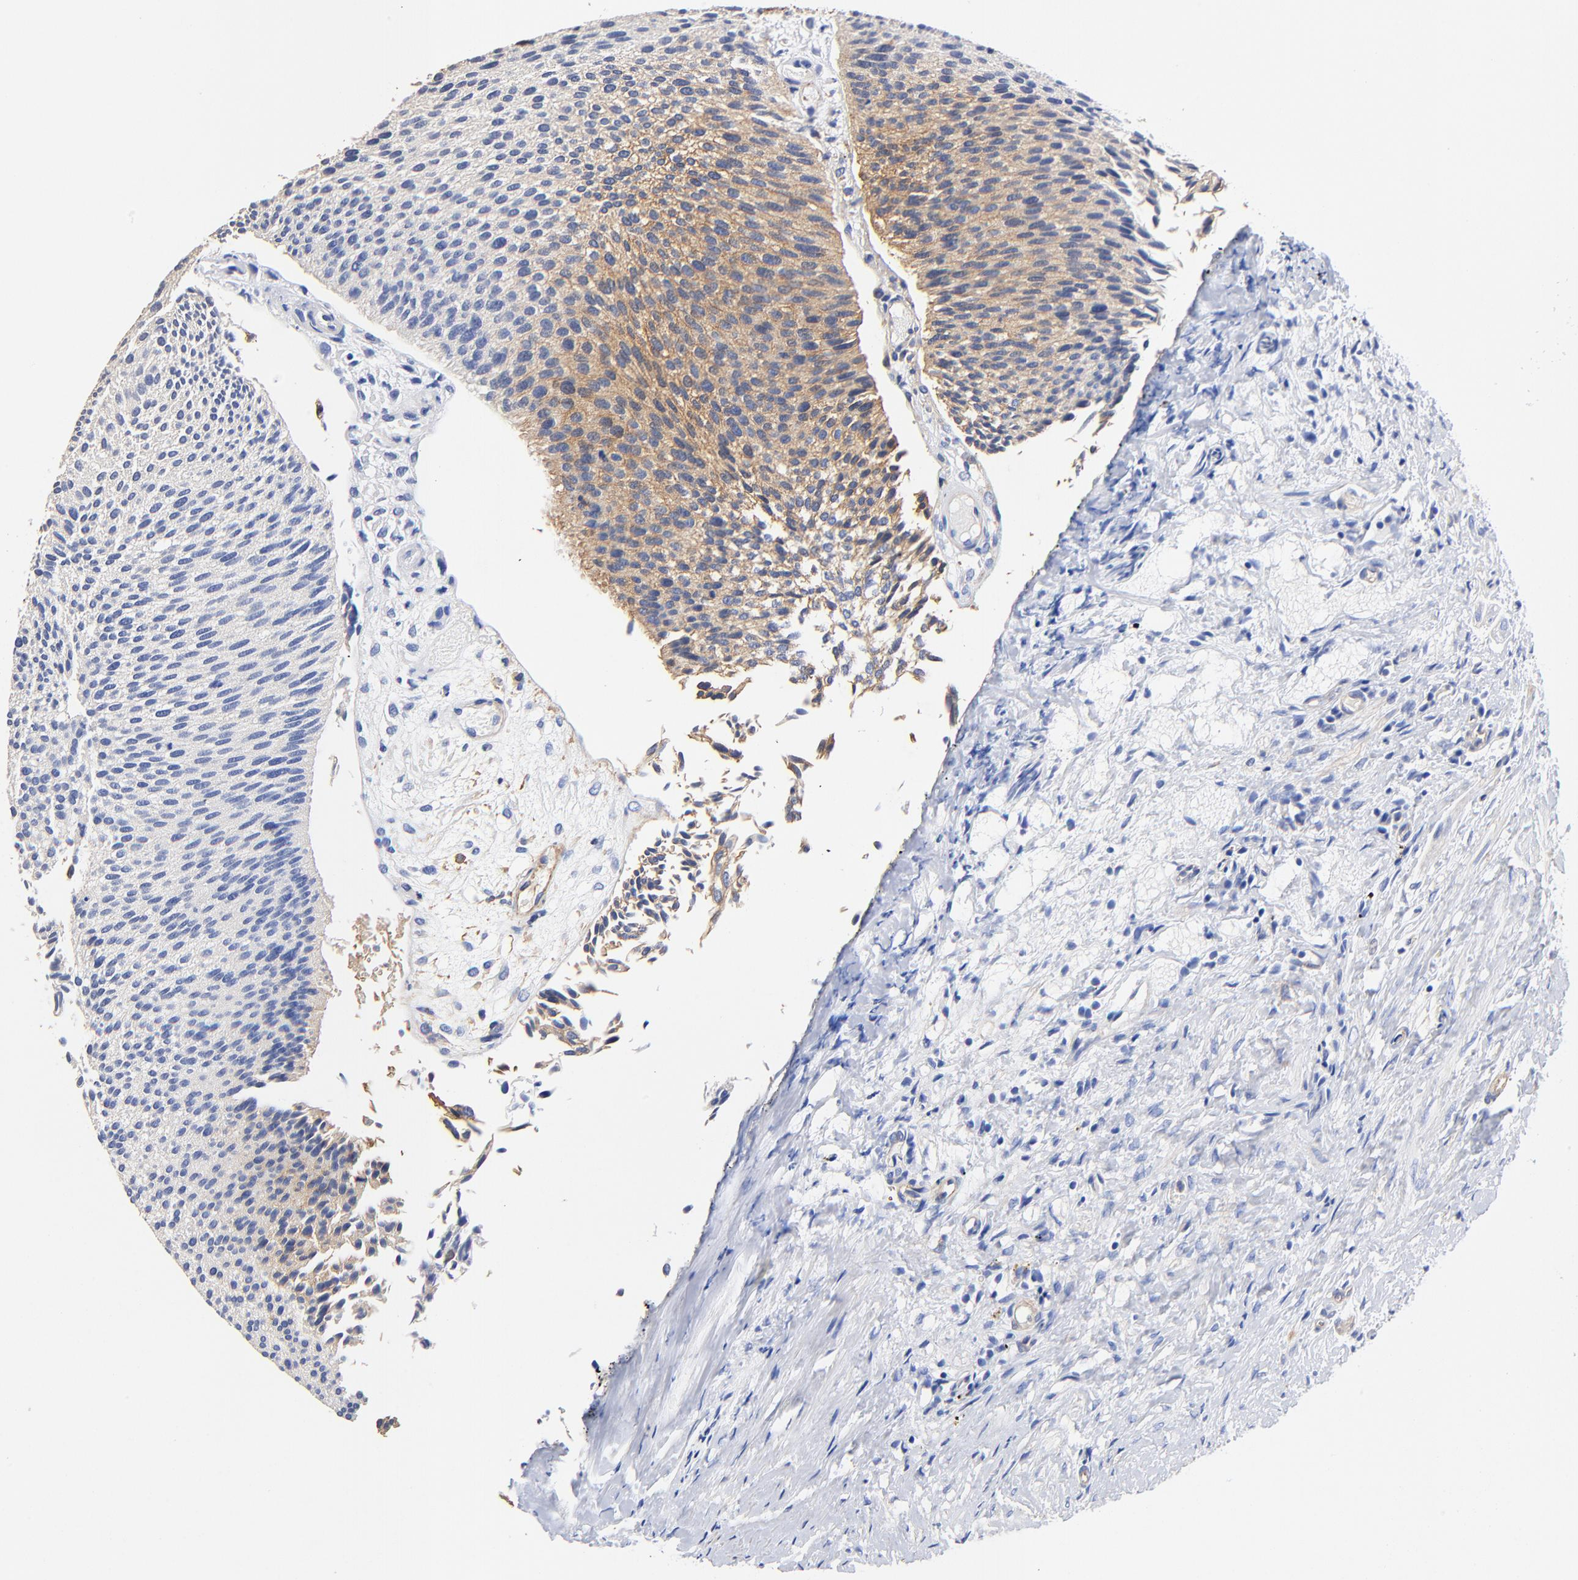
{"staining": {"intensity": "weak", "quantity": "<25%", "location": "cytoplasmic/membranous"}, "tissue": "urothelial cancer", "cell_type": "Tumor cells", "image_type": "cancer", "snomed": [{"axis": "morphology", "description": "Urothelial carcinoma, Low grade"}, {"axis": "topography", "description": "Urinary bladder"}], "caption": "Histopathology image shows no protein positivity in tumor cells of urothelial cancer tissue.", "gene": "TAGLN2", "patient": {"sex": "male", "age": 84}}